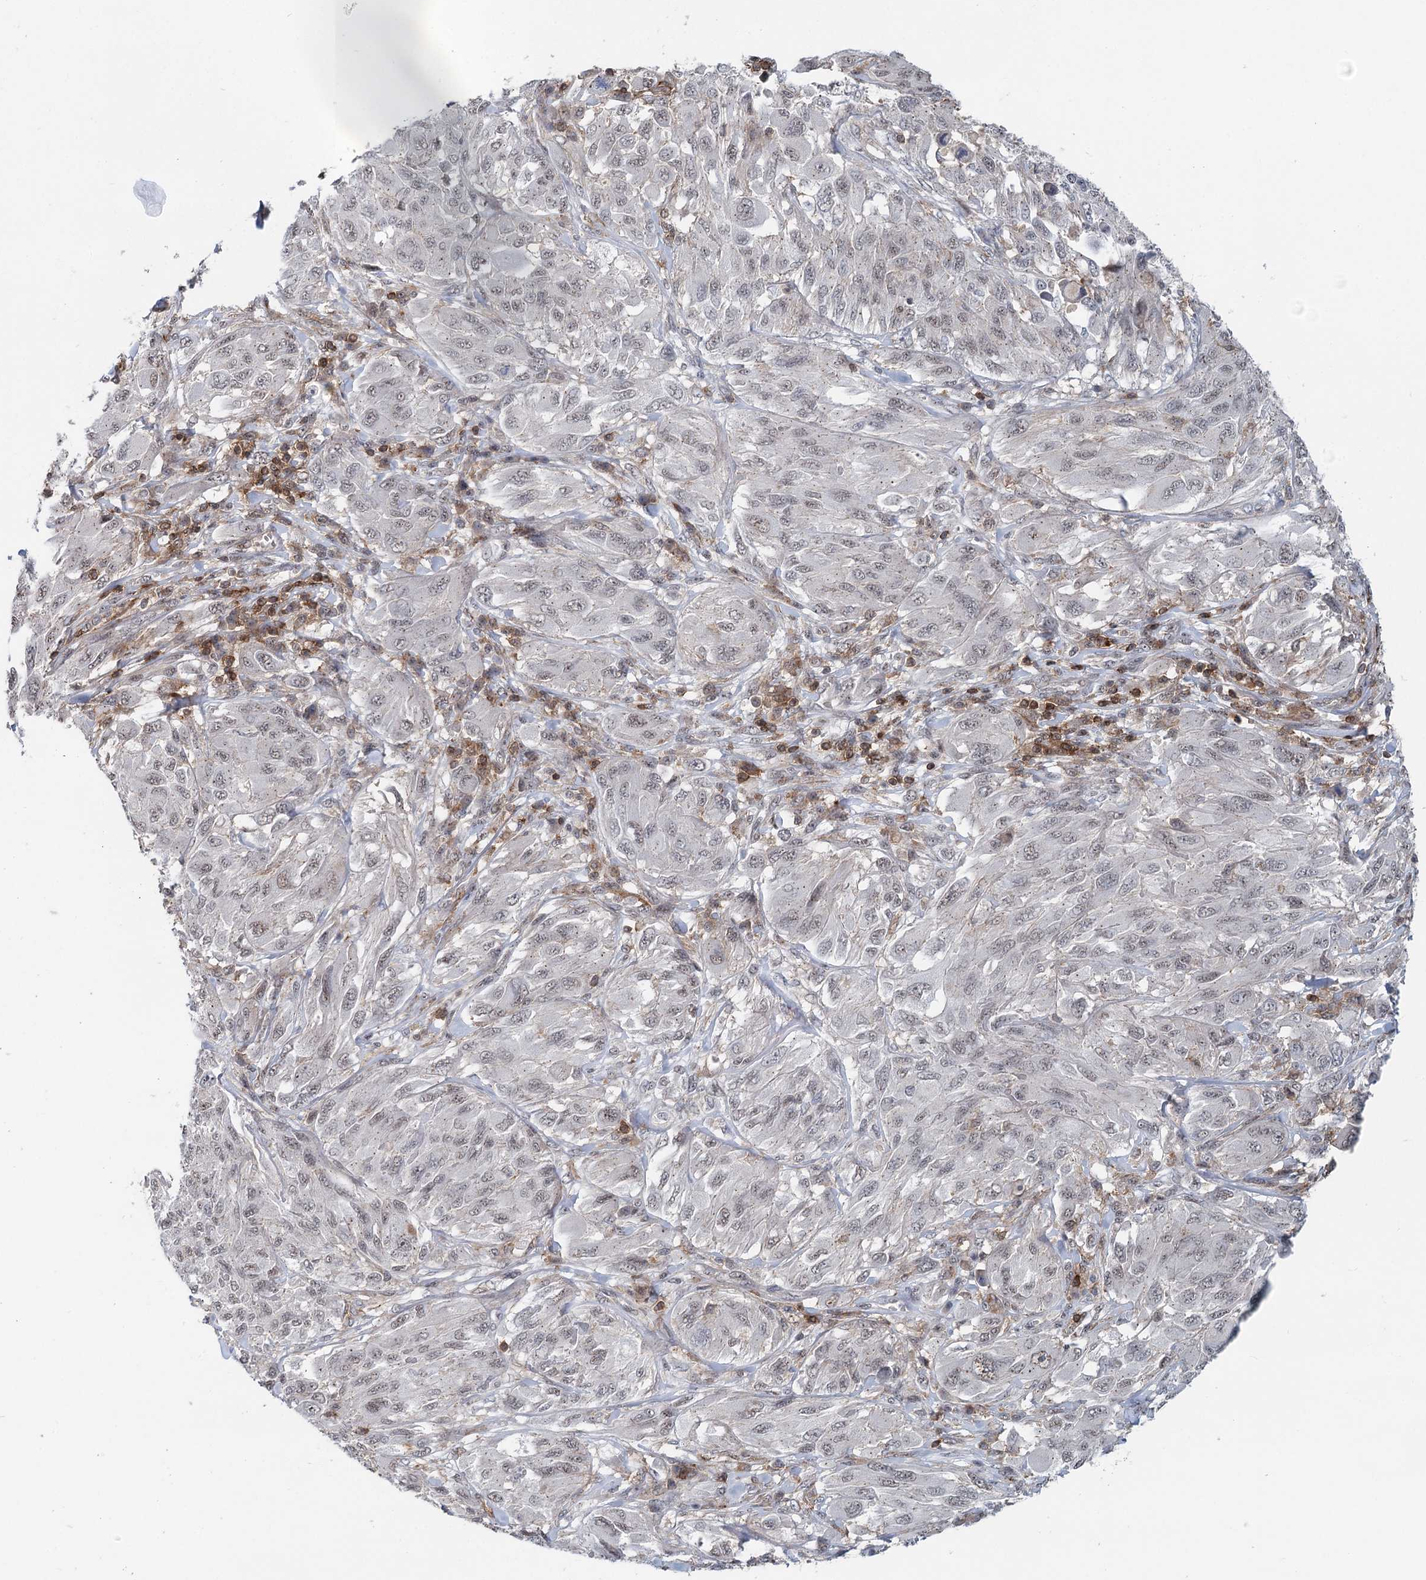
{"staining": {"intensity": "weak", "quantity": "<25%", "location": "nuclear"}, "tissue": "melanoma", "cell_type": "Tumor cells", "image_type": "cancer", "snomed": [{"axis": "morphology", "description": "Malignant melanoma, NOS"}, {"axis": "topography", "description": "Skin"}], "caption": "Tumor cells are negative for brown protein staining in melanoma.", "gene": "CDC42SE2", "patient": {"sex": "female", "age": 91}}